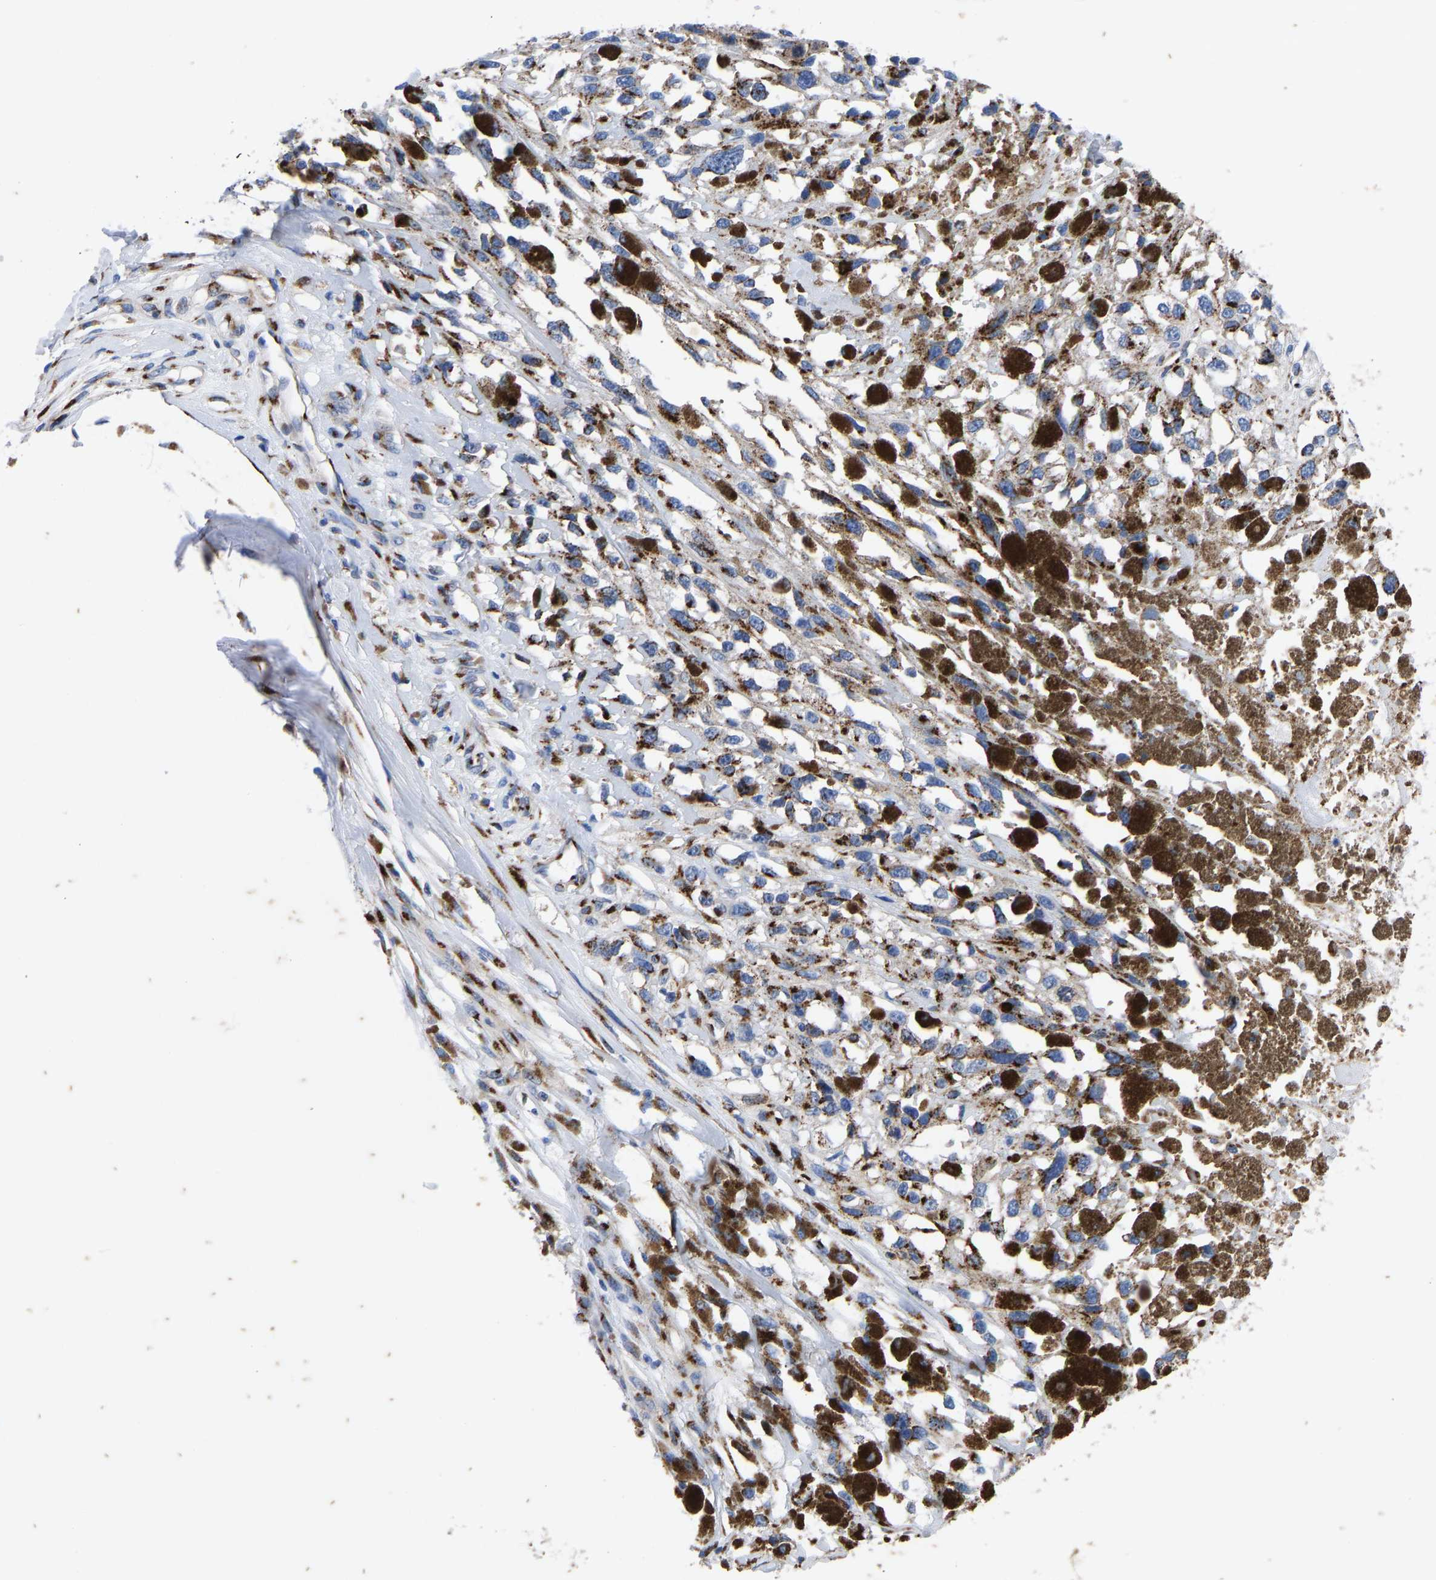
{"staining": {"intensity": "strong", "quantity": ">75%", "location": "cytoplasmic/membranous"}, "tissue": "melanoma", "cell_type": "Tumor cells", "image_type": "cancer", "snomed": [{"axis": "morphology", "description": "Malignant melanoma, Metastatic site"}, {"axis": "topography", "description": "Lymph node"}], "caption": "Protein staining of melanoma tissue reveals strong cytoplasmic/membranous expression in about >75% of tumor cells.", "gene": "TMEM87A", "patient": {"sex": "male", "age": 59}}